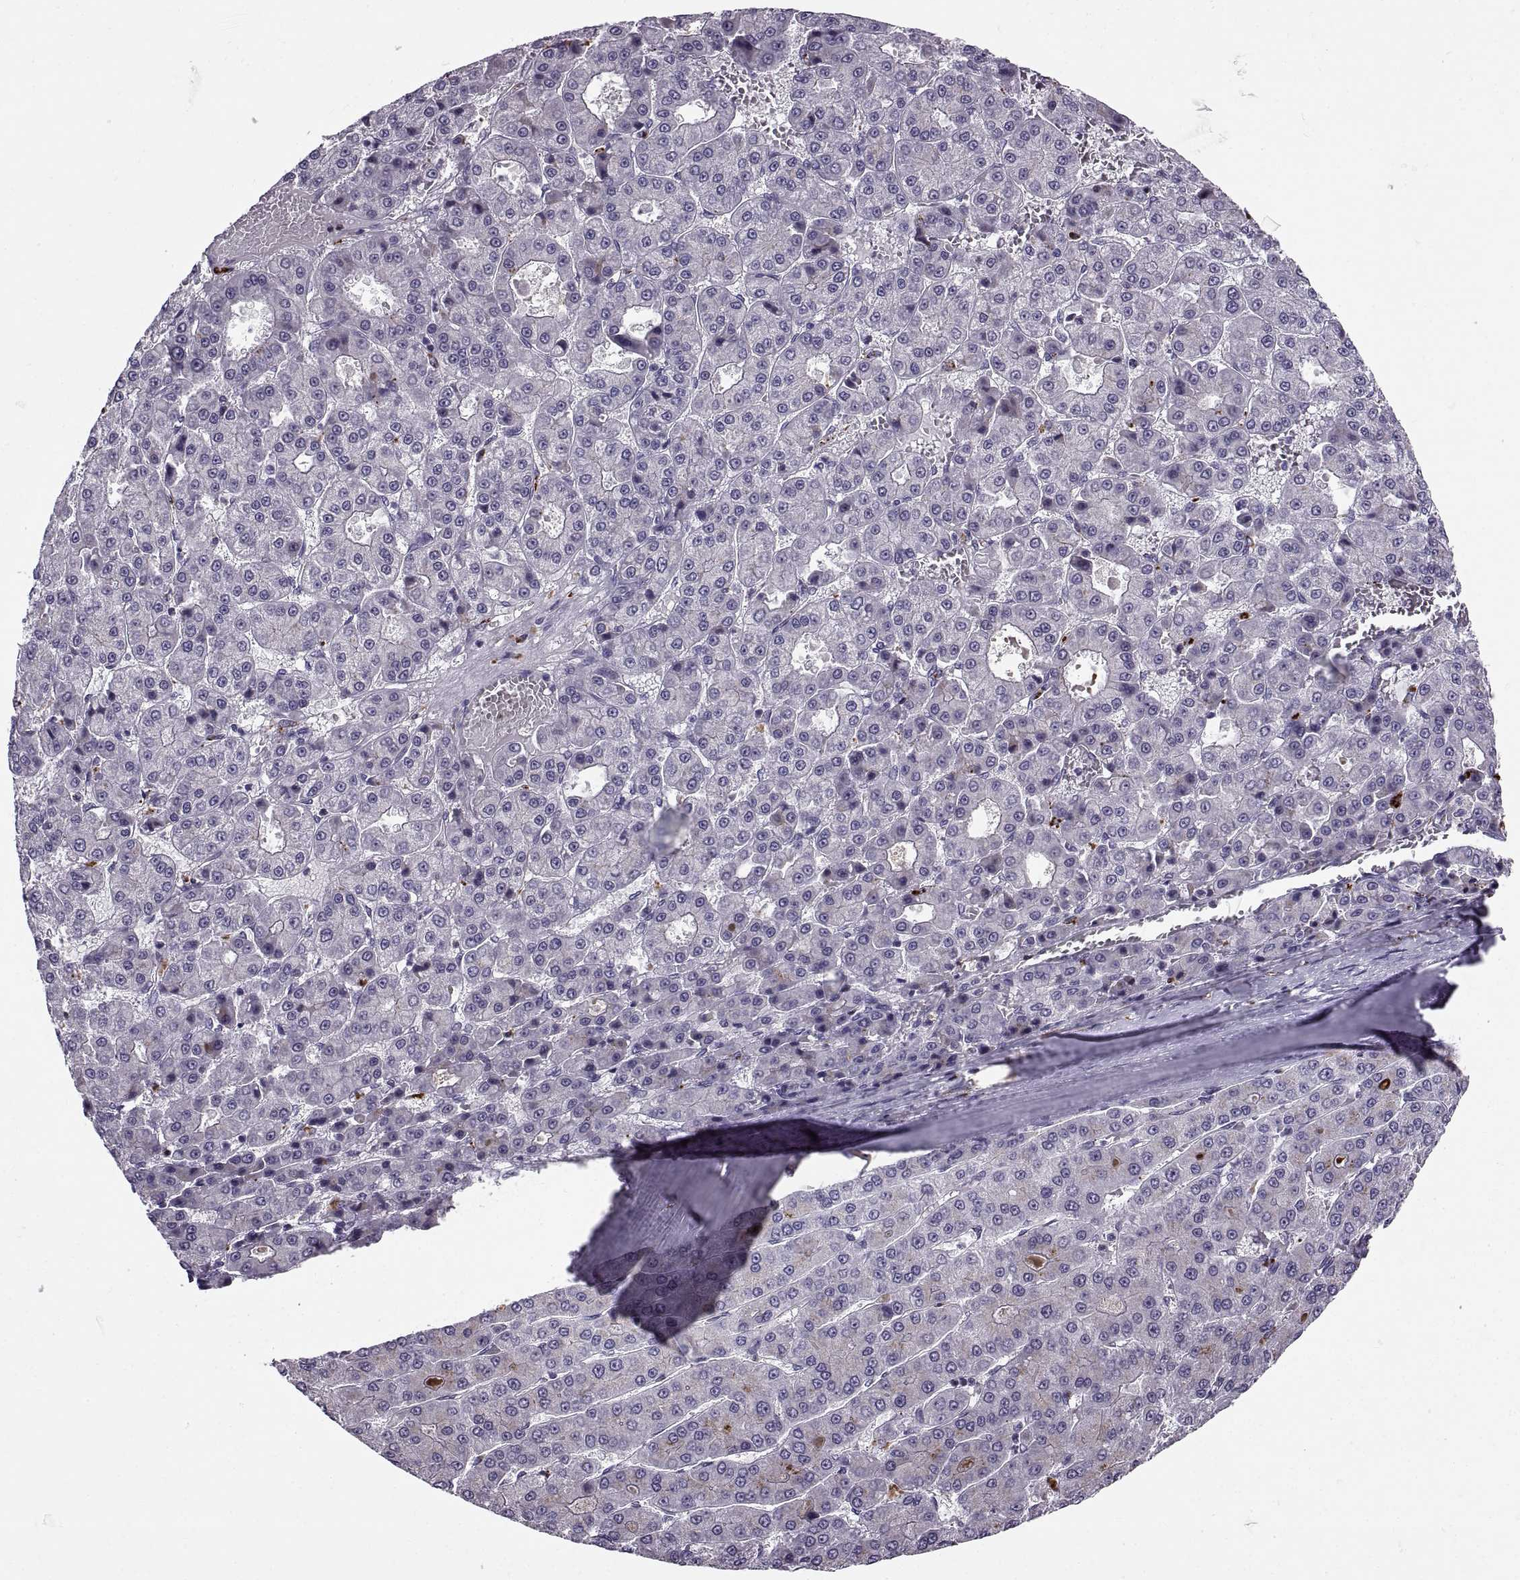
{"staining": {"intensity": "negative", "quantity": "none", "location": "none"}, "tissue": "liver cancer", "cell_type": "Tumor cells", "image_type": "cancer", "snomed": [{"axis": "morphology", "description": "Carcinoma, Hepatocellular, NOS"}, {"axis": "topography", "description": "Liver"}], "caption": "A micrograph of liver cancer (hepatocellular carcinoma) stained for a protein exhibits no brown staining in tumor cells.", "gene": "CALCR", "patient": {"sex": "male", "age": 70}}